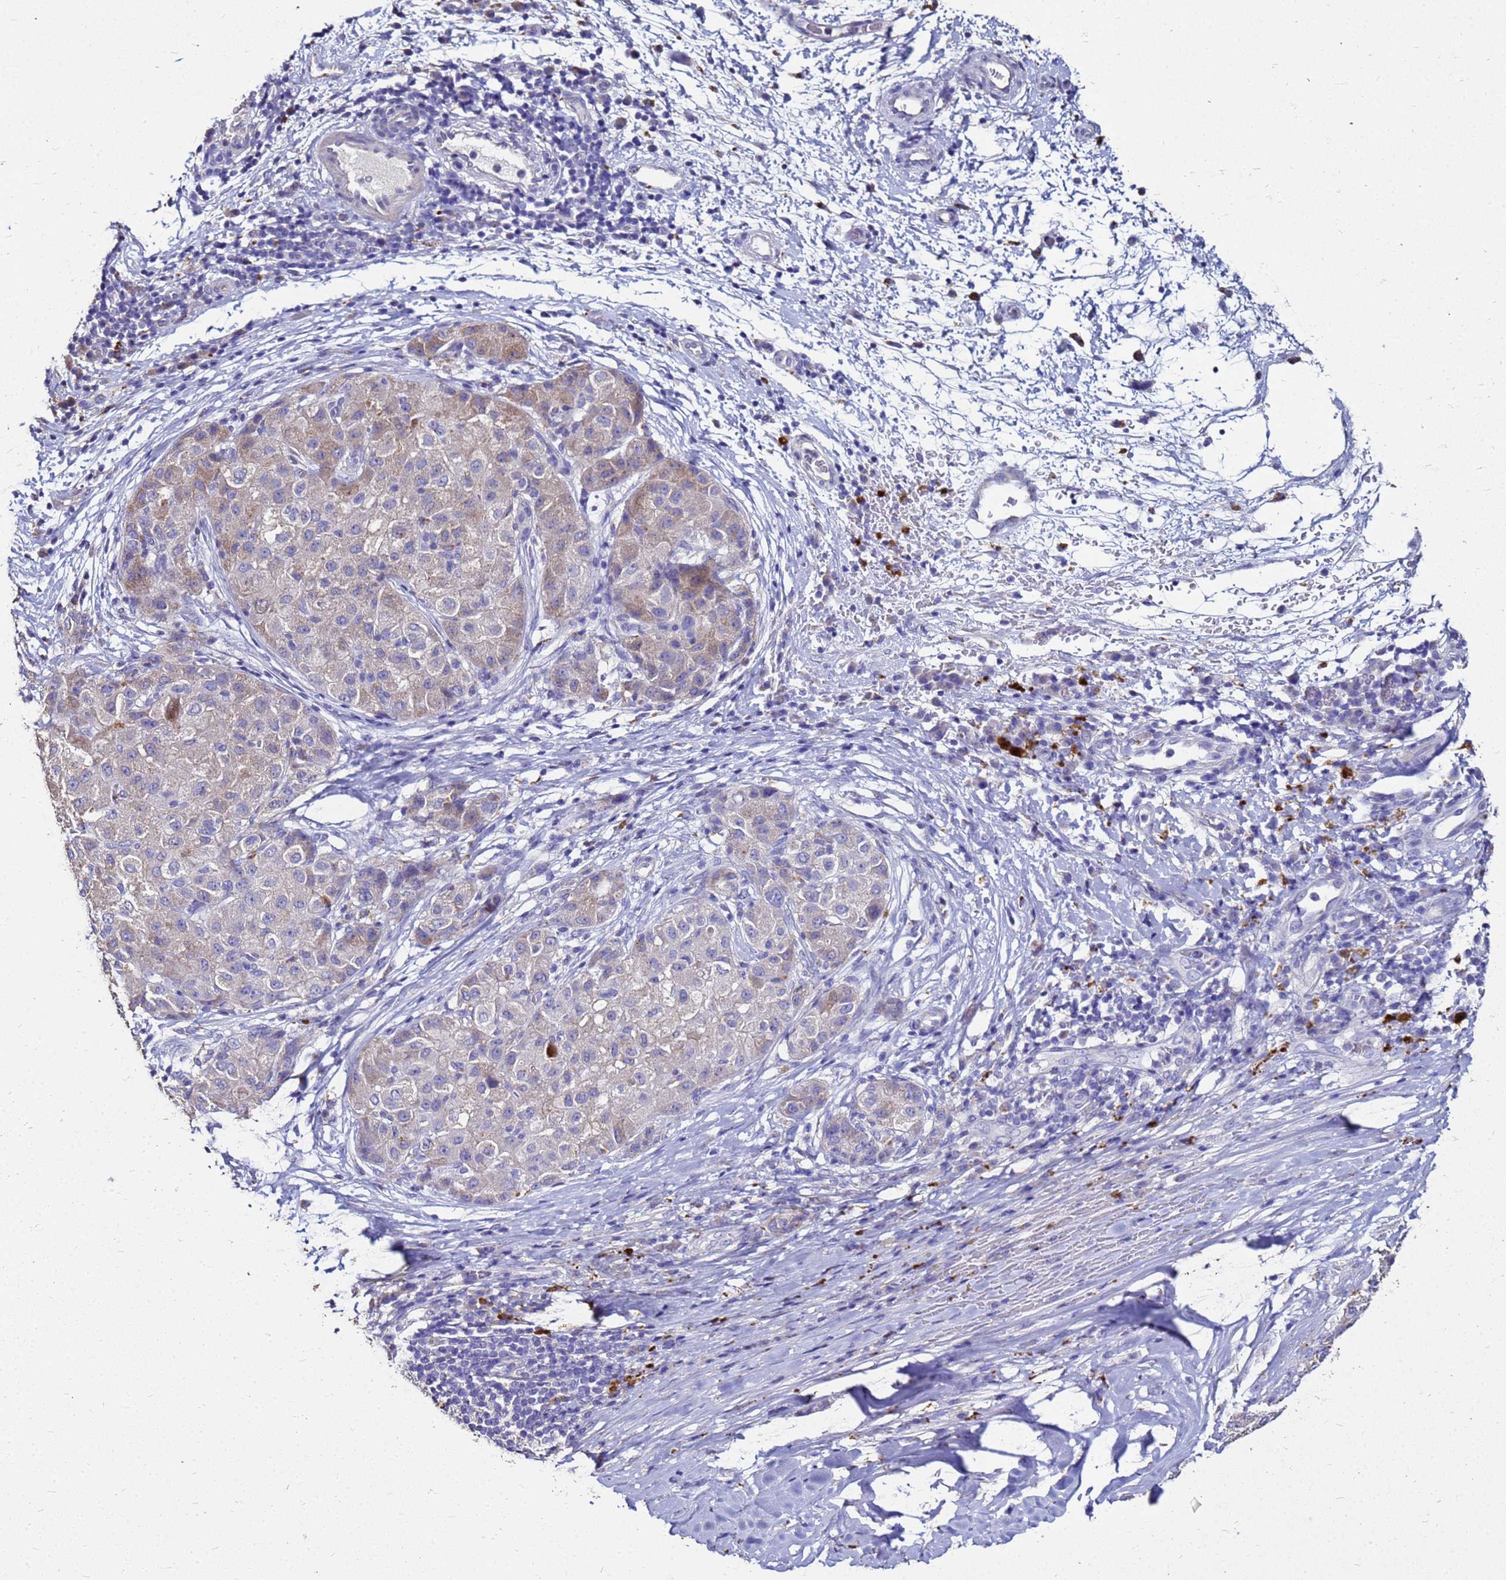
{"staining": {"intensity": "weak", "quantity": "<25%", "location": "cytoplasmic/membranous"}, "tissue": "liver cancer", "cell_type": "Tumor cells", "image_type": "cancer", "snomed": [{"axis": "morphology", "description": "Carcinoma, Hepatocellular, NOS"}, {"axis": "topography", "description": "Liver"}], "caption": "Immunohistochemistry histopathology image of neoplastic tissue: liver cancer (hepatocellular carcinoma) stained with DAB (3,3'-diaminobenzidine) demonstrates no significant protein positivity in tumor cells. (Brightfield microscopy of DAB immunohistochemistry (IHC) at high magnification).", "gene": "S100A2", "patient": {"sex": "male", "age": 80}}